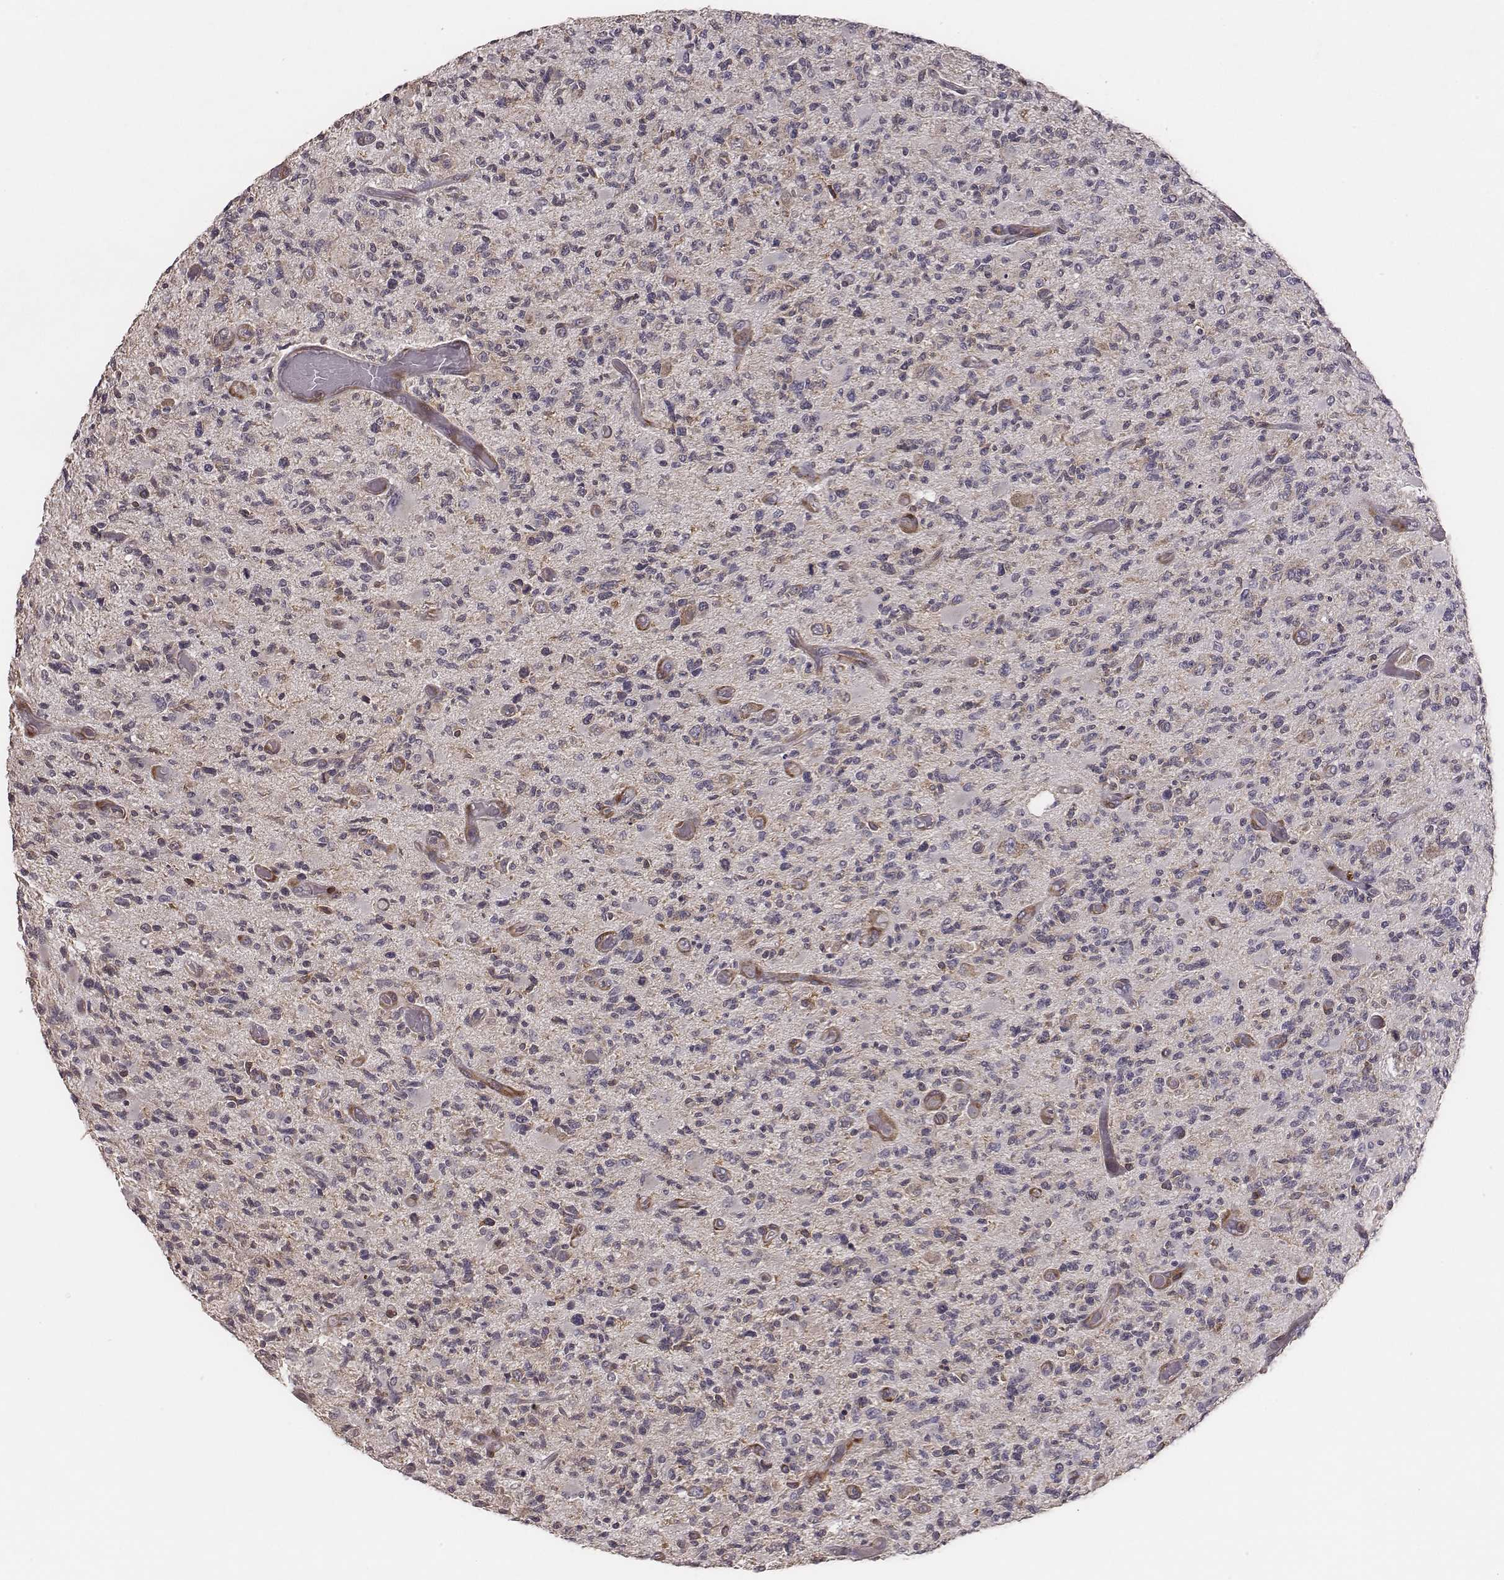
{"staining": {"intensity": "negative", "quantity": "none", "location": "none"}, "tissue": "glioma", "cell_type": "Tumor cells", "image_type": "cancer", "snomed": [{"axis": "morphology", "description": "Glioma, malignant, High grade"}, {"axis": "topography", "description": "Brain"}], "caption": "Tumor cells are negative for brown protein staining in high-grade glioma (malignant).", "gene": "PILRA", "patient": {"sex": "female", "age": 63}}